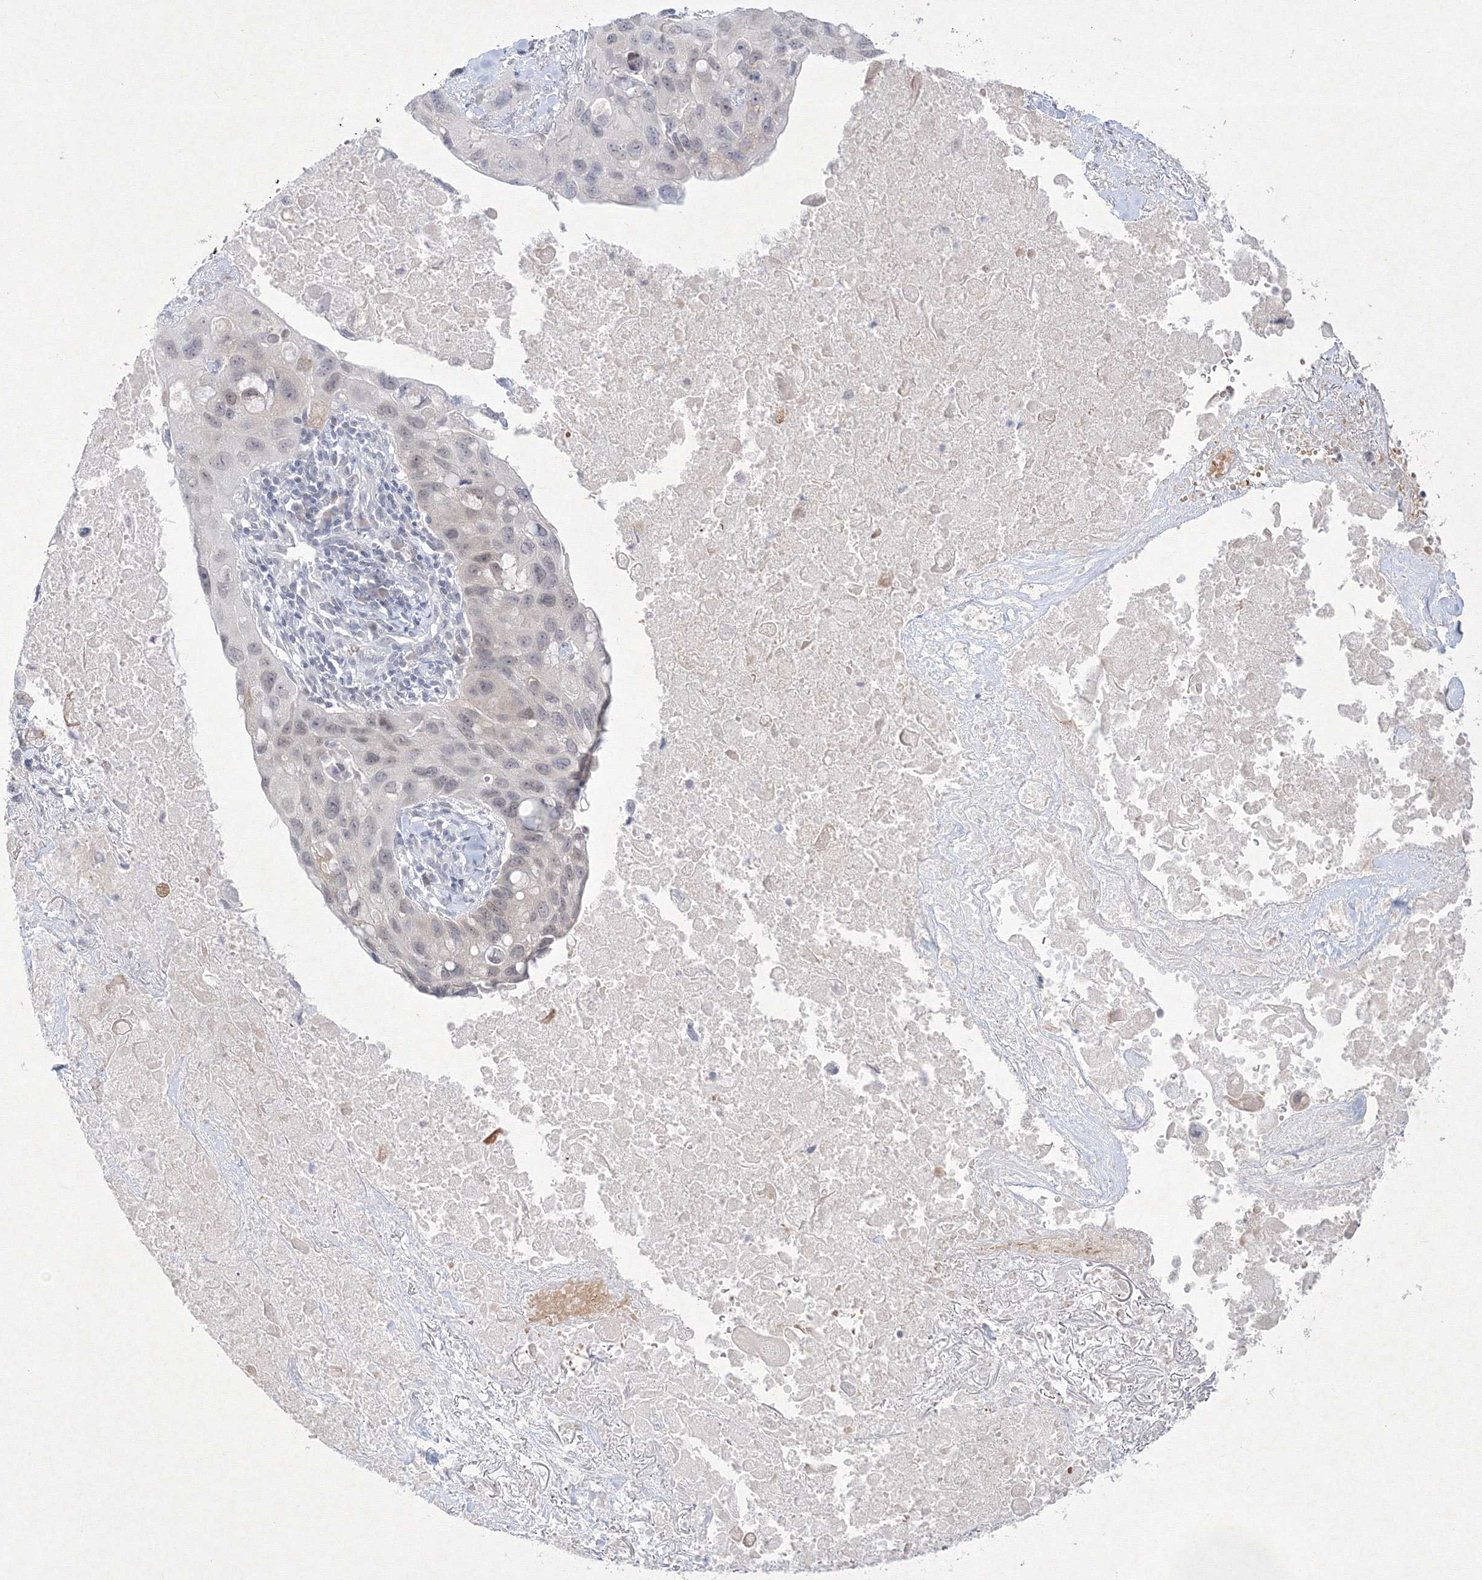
{"staining": {"intensity": "weak", "quantity": "<25%", "location": "nuclear"}, "tissue": "lung cancer", "cell_type": "Tumor cells", "image_type": "cancer", "snomed": [{"axis": "morphology", "description": "Squamous cell carcinoma, NOS"}, {"axis": "topography", "description": "Lung"}], "caption": "DAB immunohistochemical staining of lung cancer shows no significant positivity in tumor cells.", "gene": "NXPE3", "patient": {"sex": "female", "age": 73}}